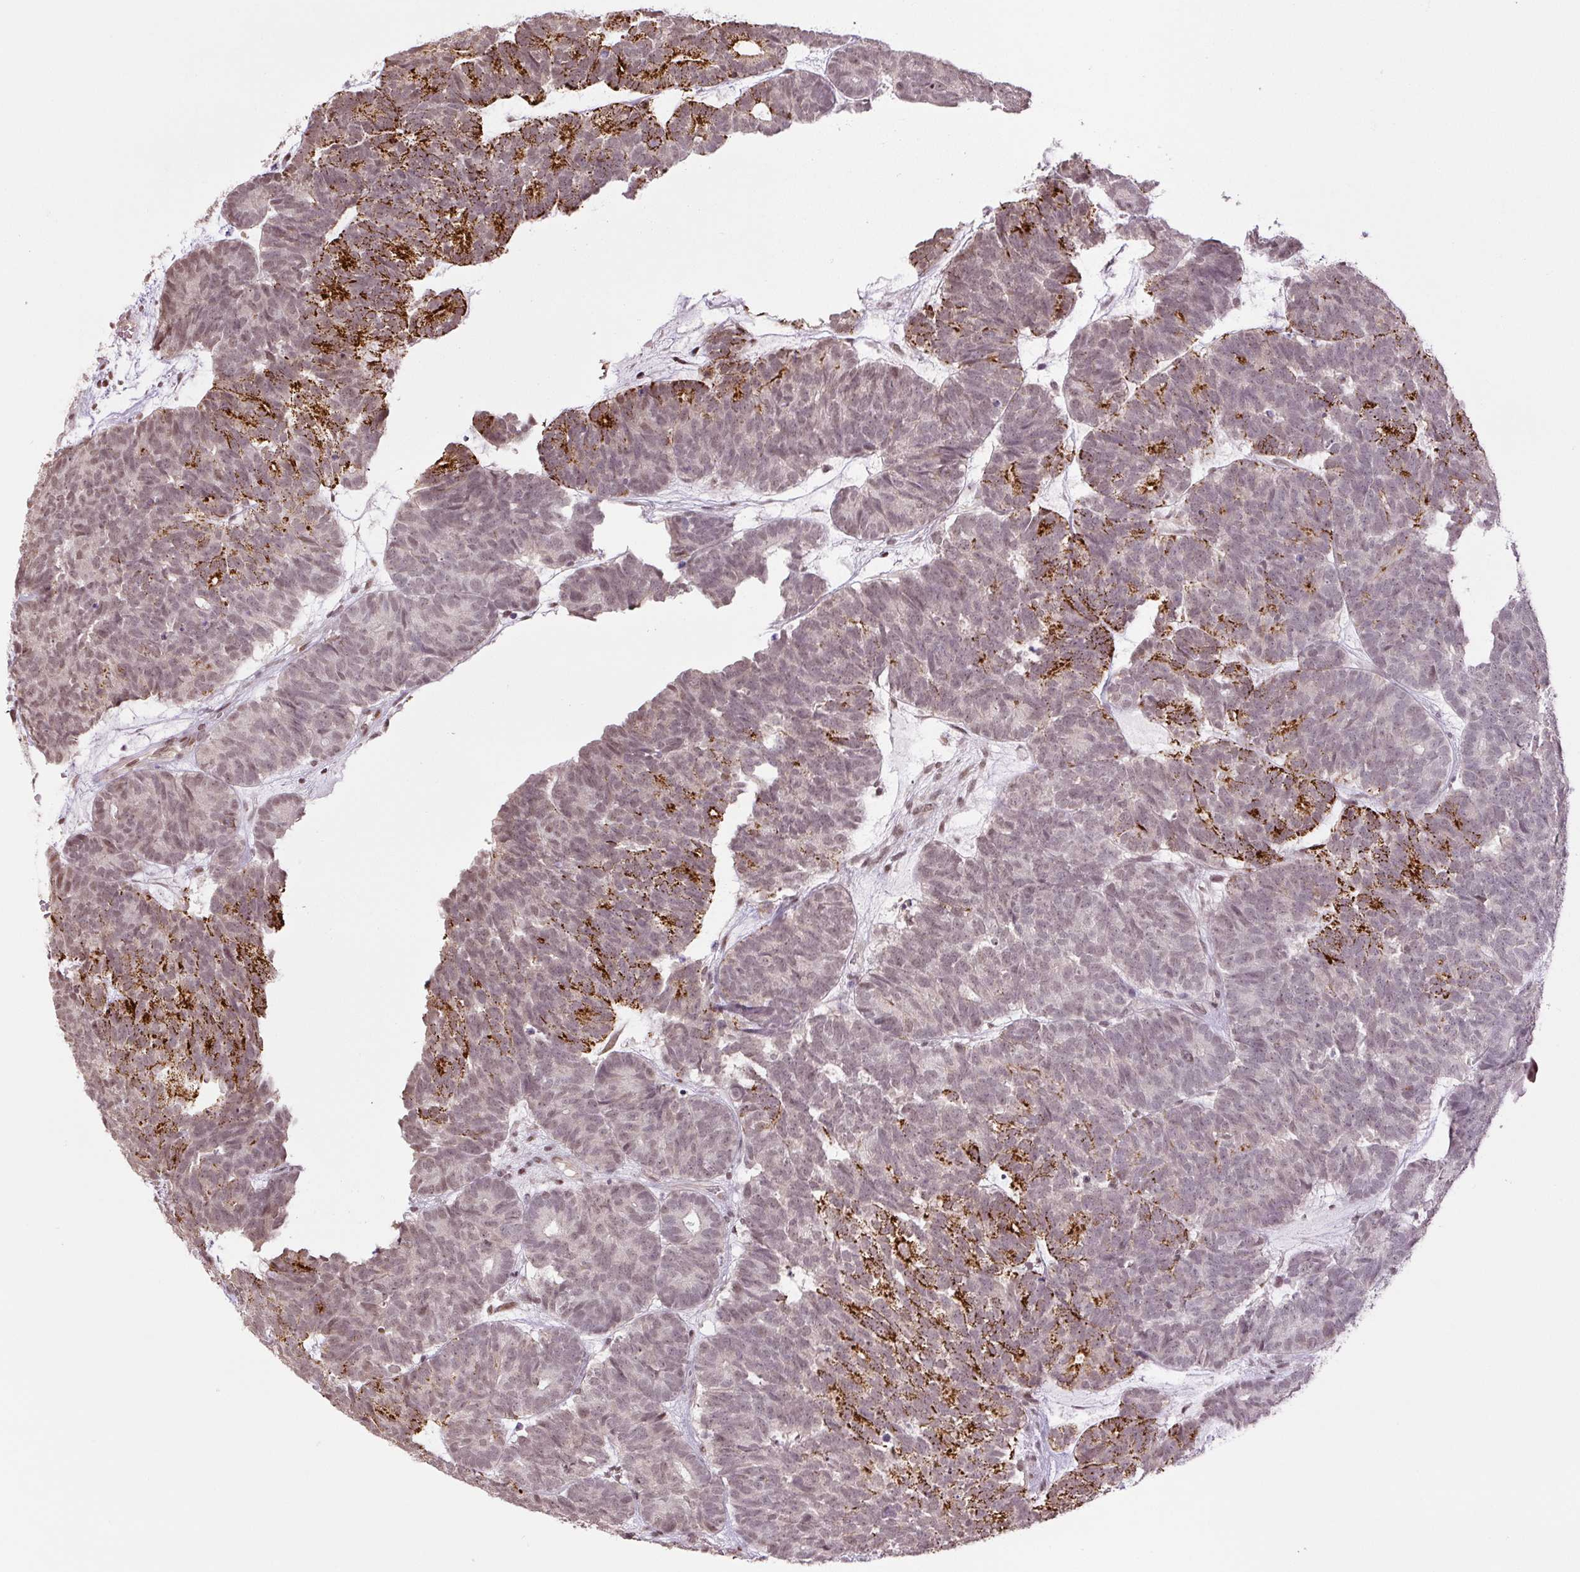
{"staining": {"intensity": "weak", "quantity": "25%-75%", "location": "nuclear"}, "tissue": "head and neck cancer", "cell_type": "Tumor cells", "image_type": "cancer", "snomed": [{"axis": "morphology", "description": "Adenocarcinoma, NOS"}, {"axis": "topography", "description": "Head-Neck"}], "caption": "Tumor cells demonstrate weak nuclear positivity in approximately 25%-75% of cells in head and neck cancer (adenocarcinoma).", "gene": "TCFL5", "patient": {"sex": "female", "age": 81}}